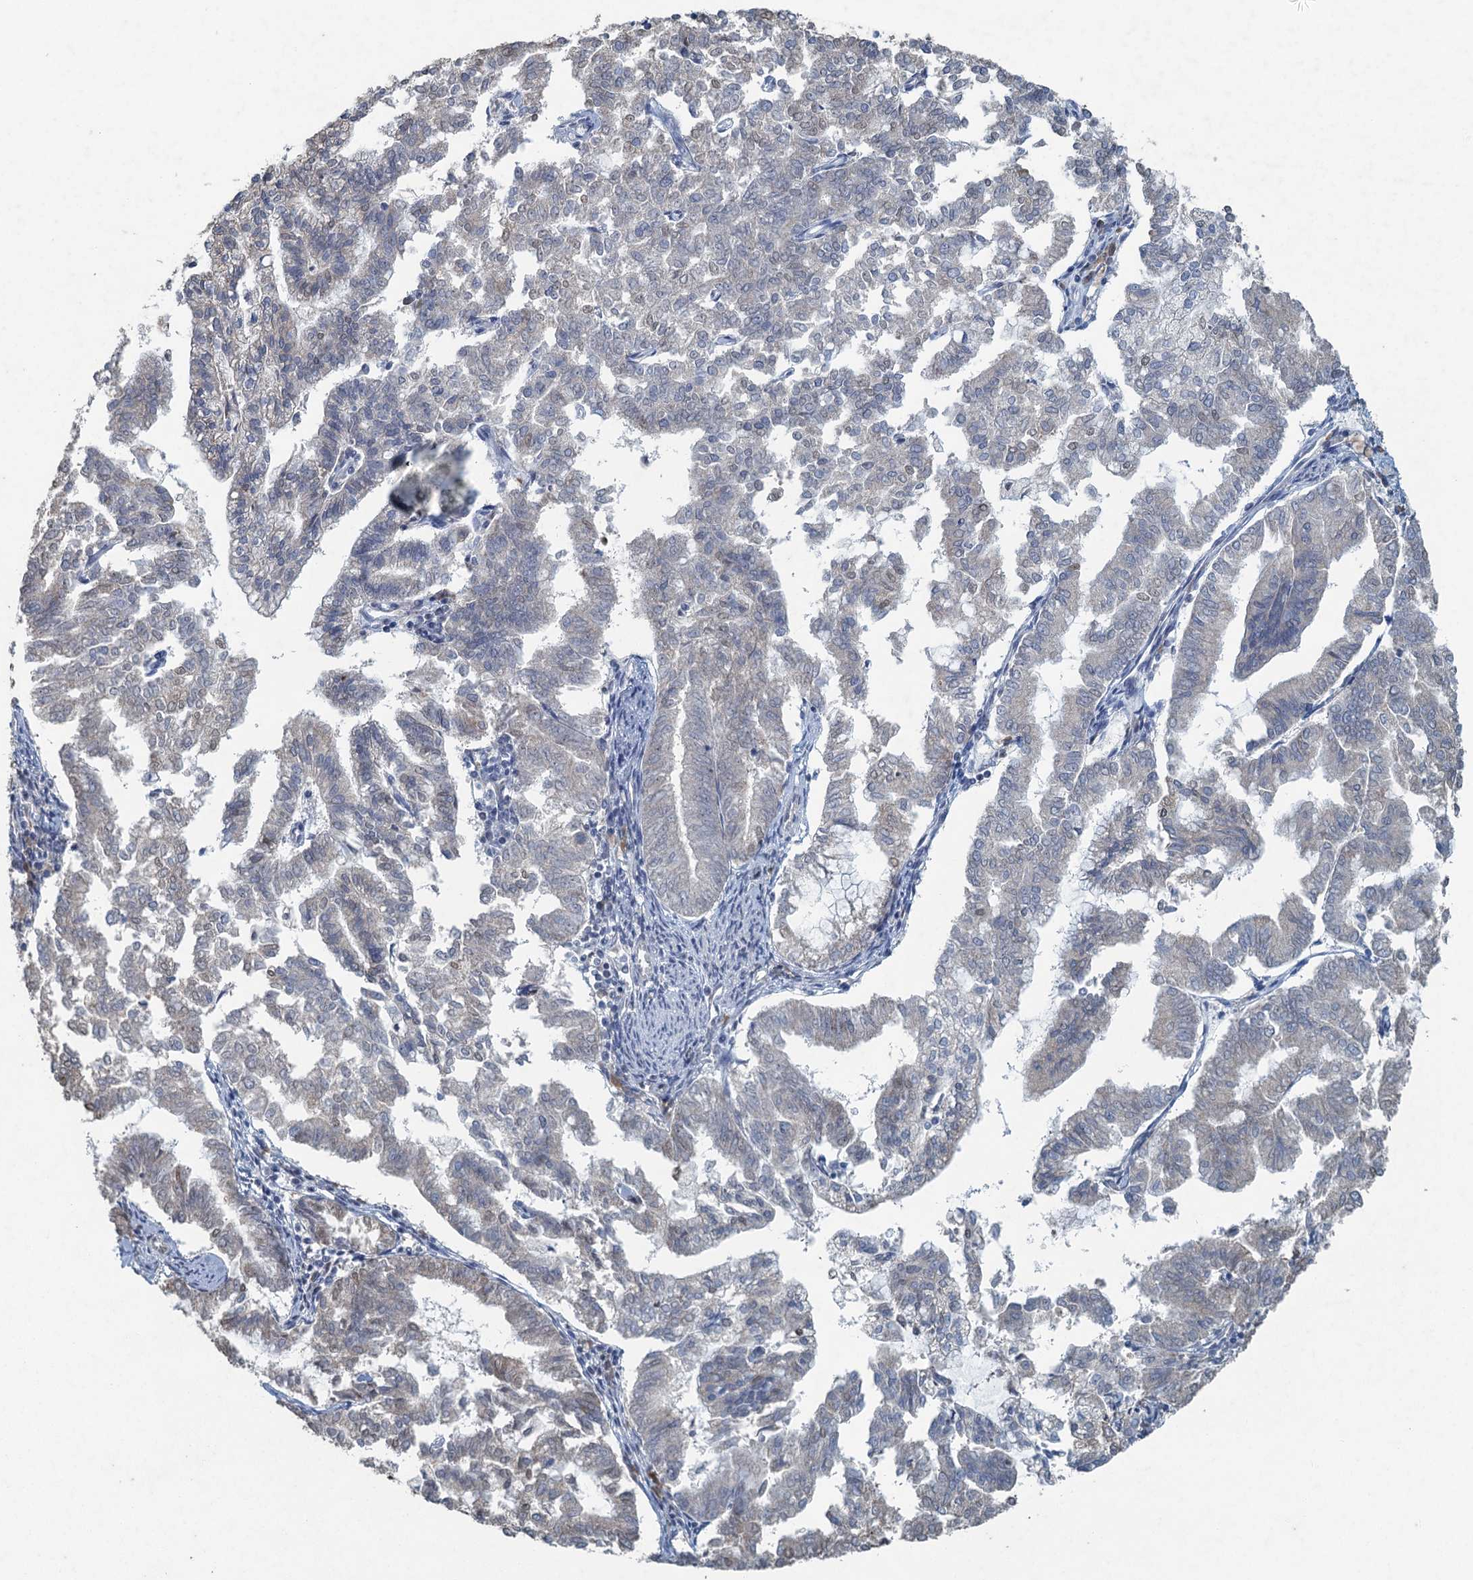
{"staining": {"intensity": "negative", "quantity": "none", "location": "none"}, "tissue": "endometrial cancer", "cell_type": "Tumor cells", "image_type": "cancer", "snomed": [{"axis": "morphology", "description": "Adenocarcinoma, NOS"}, {"axis": "topography", "description": "Endometrium"}], "caption": "Protein analysis of adenocarcinoma (endometrial) shows no significant expression in tumor cells.", "gene": "TEX35", "patient": {"sex": "female", "age": 79}}